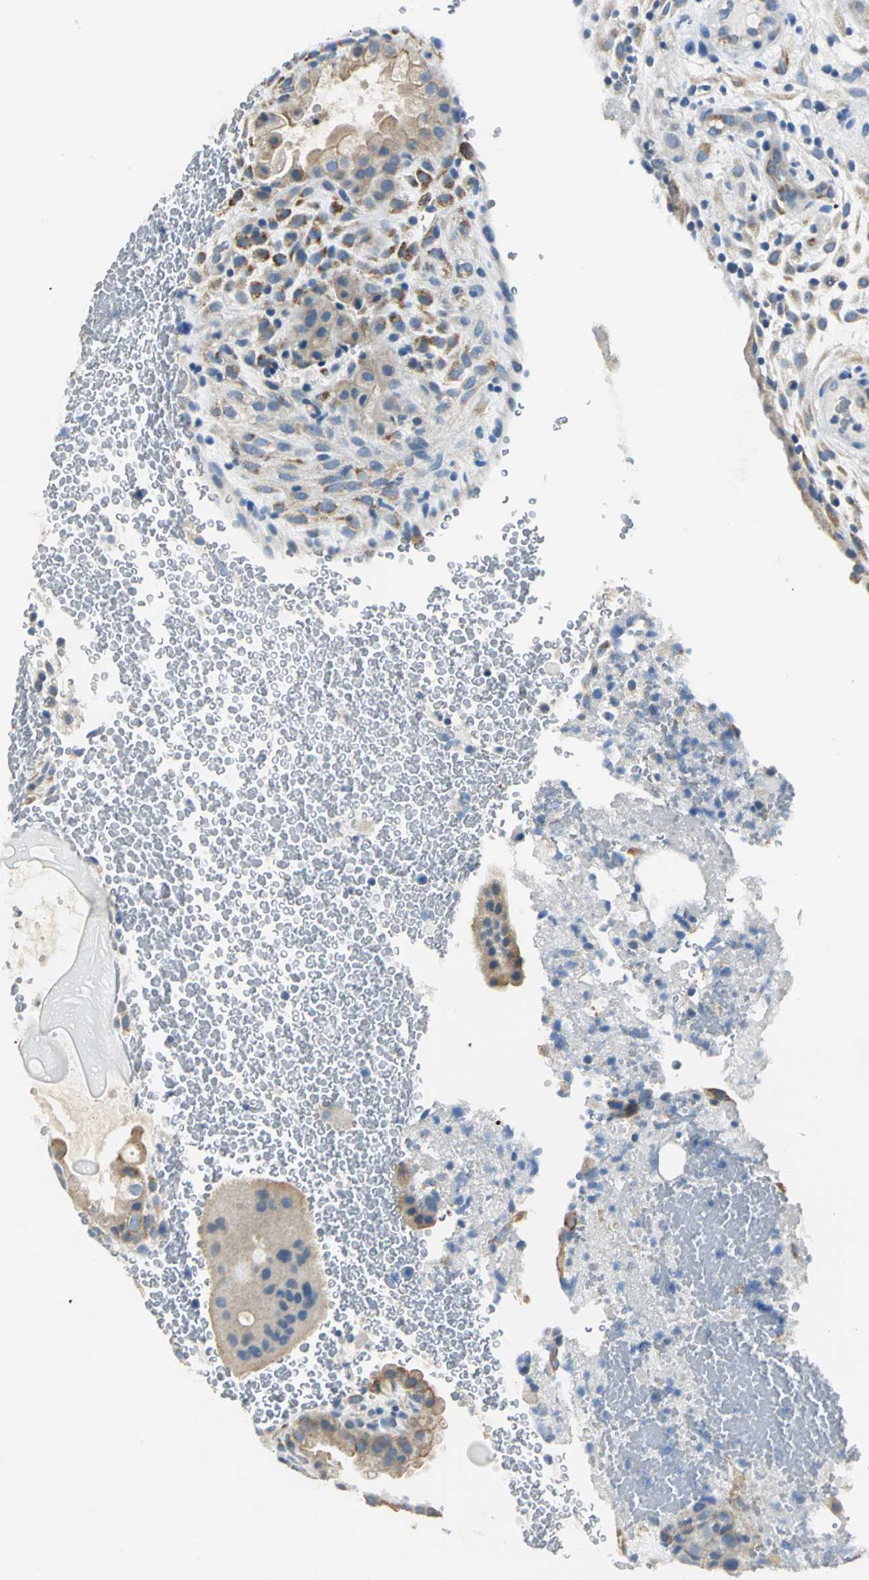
{"staining": {"intensity": "moderate", "quantity": "<25%", "location": "cytoplasmic/membranous"}, "tissue": "placenta", "cell_type": "Decidual cells", "image_type": "normal", "snomed": [{"axis": "morphology", "description": "Normal tissue, NOS"}, {"axis": "topography", "description": "Placenta"}], "caption": "Protein staining of unremarkable placenta shows moderate cytoplasmic/membranous staining in about <25% of decidual cells. The staining is performed using DAB brown chromogen to label protein expression. The nuclei are counter-stained blue using hematoxylin.", "gene": "B3GNT2", "patient": {"sex": "female", "age": 19}}